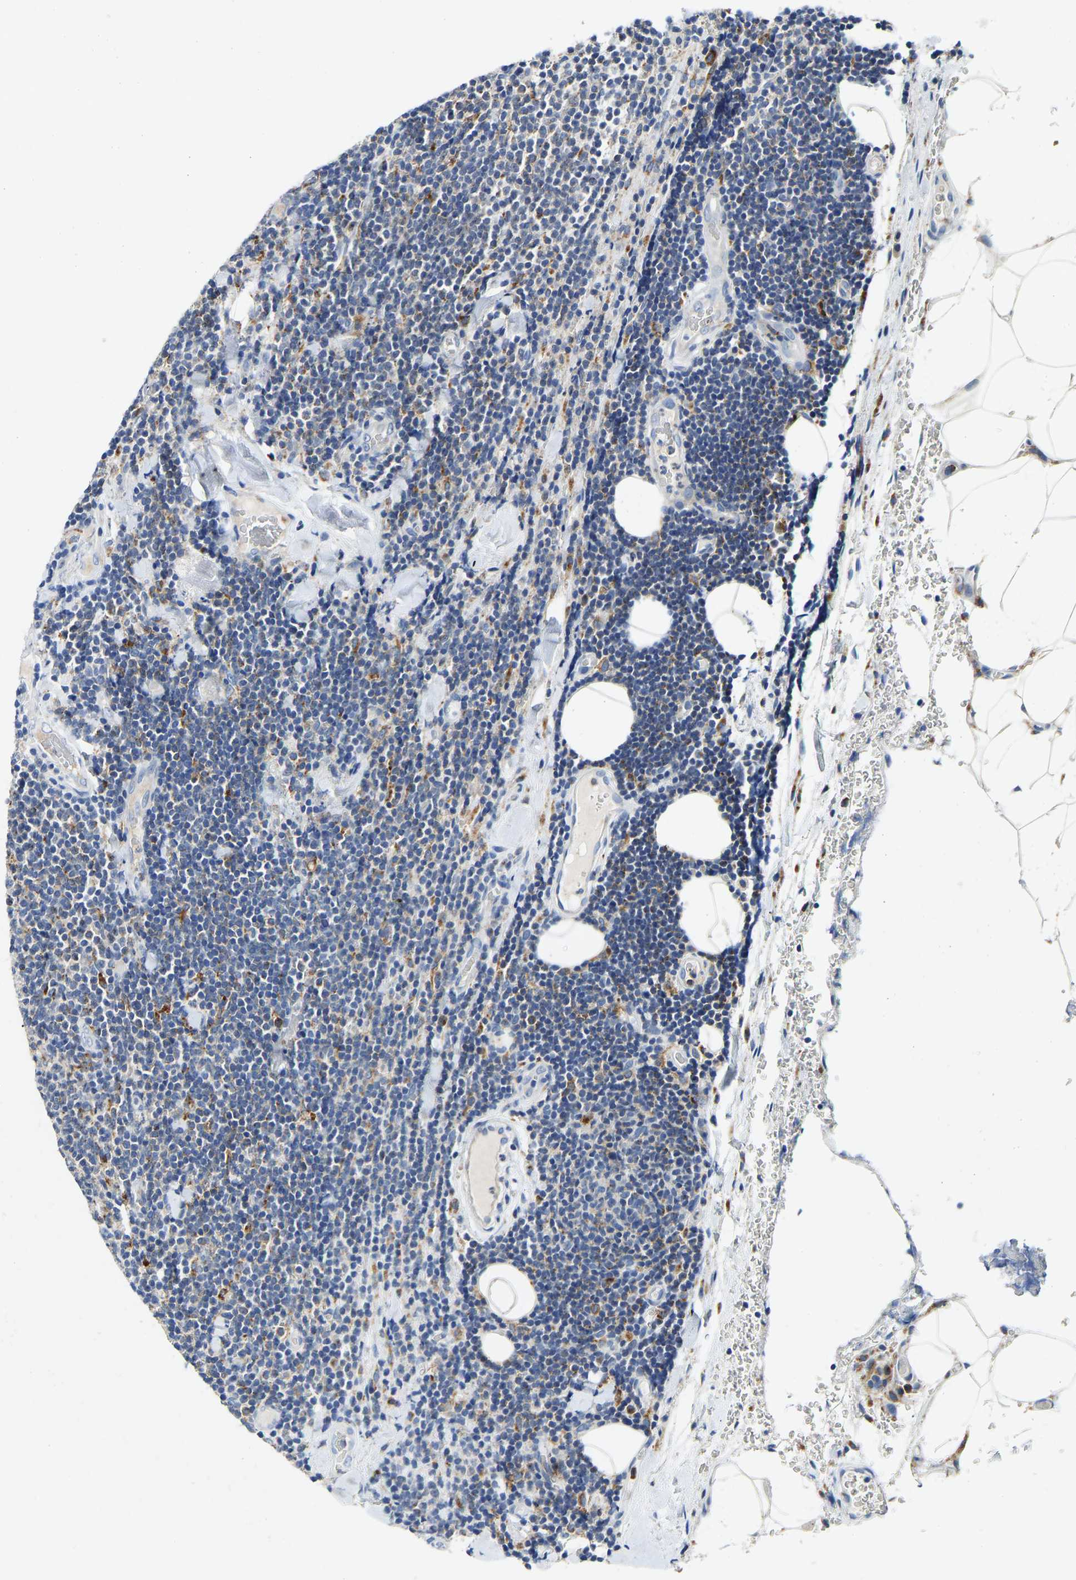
{"staining": {"intensity": "moderate", "quantity": "<25%", "location": "cytoplasmic/membranous"}, "tissue": "lymphoma", "cell_type": "Tumor cells", "image_type": "cancer", "snomed": [{"axis": "morphology", "description": "Malignant lymphoma, non-Hodgkin's type, Low grade"}, {"axis": "topography", "description": "Lymph node"}], "caption": "Tumor cells display moderate cytoplasmic/membranous positivity in about <25% of cells in malignant lymphoma, non-Hodgkin's type (low-grade).", "gene": "ATP6V1E1", "patient": {"sex": "male", "age": 66}}